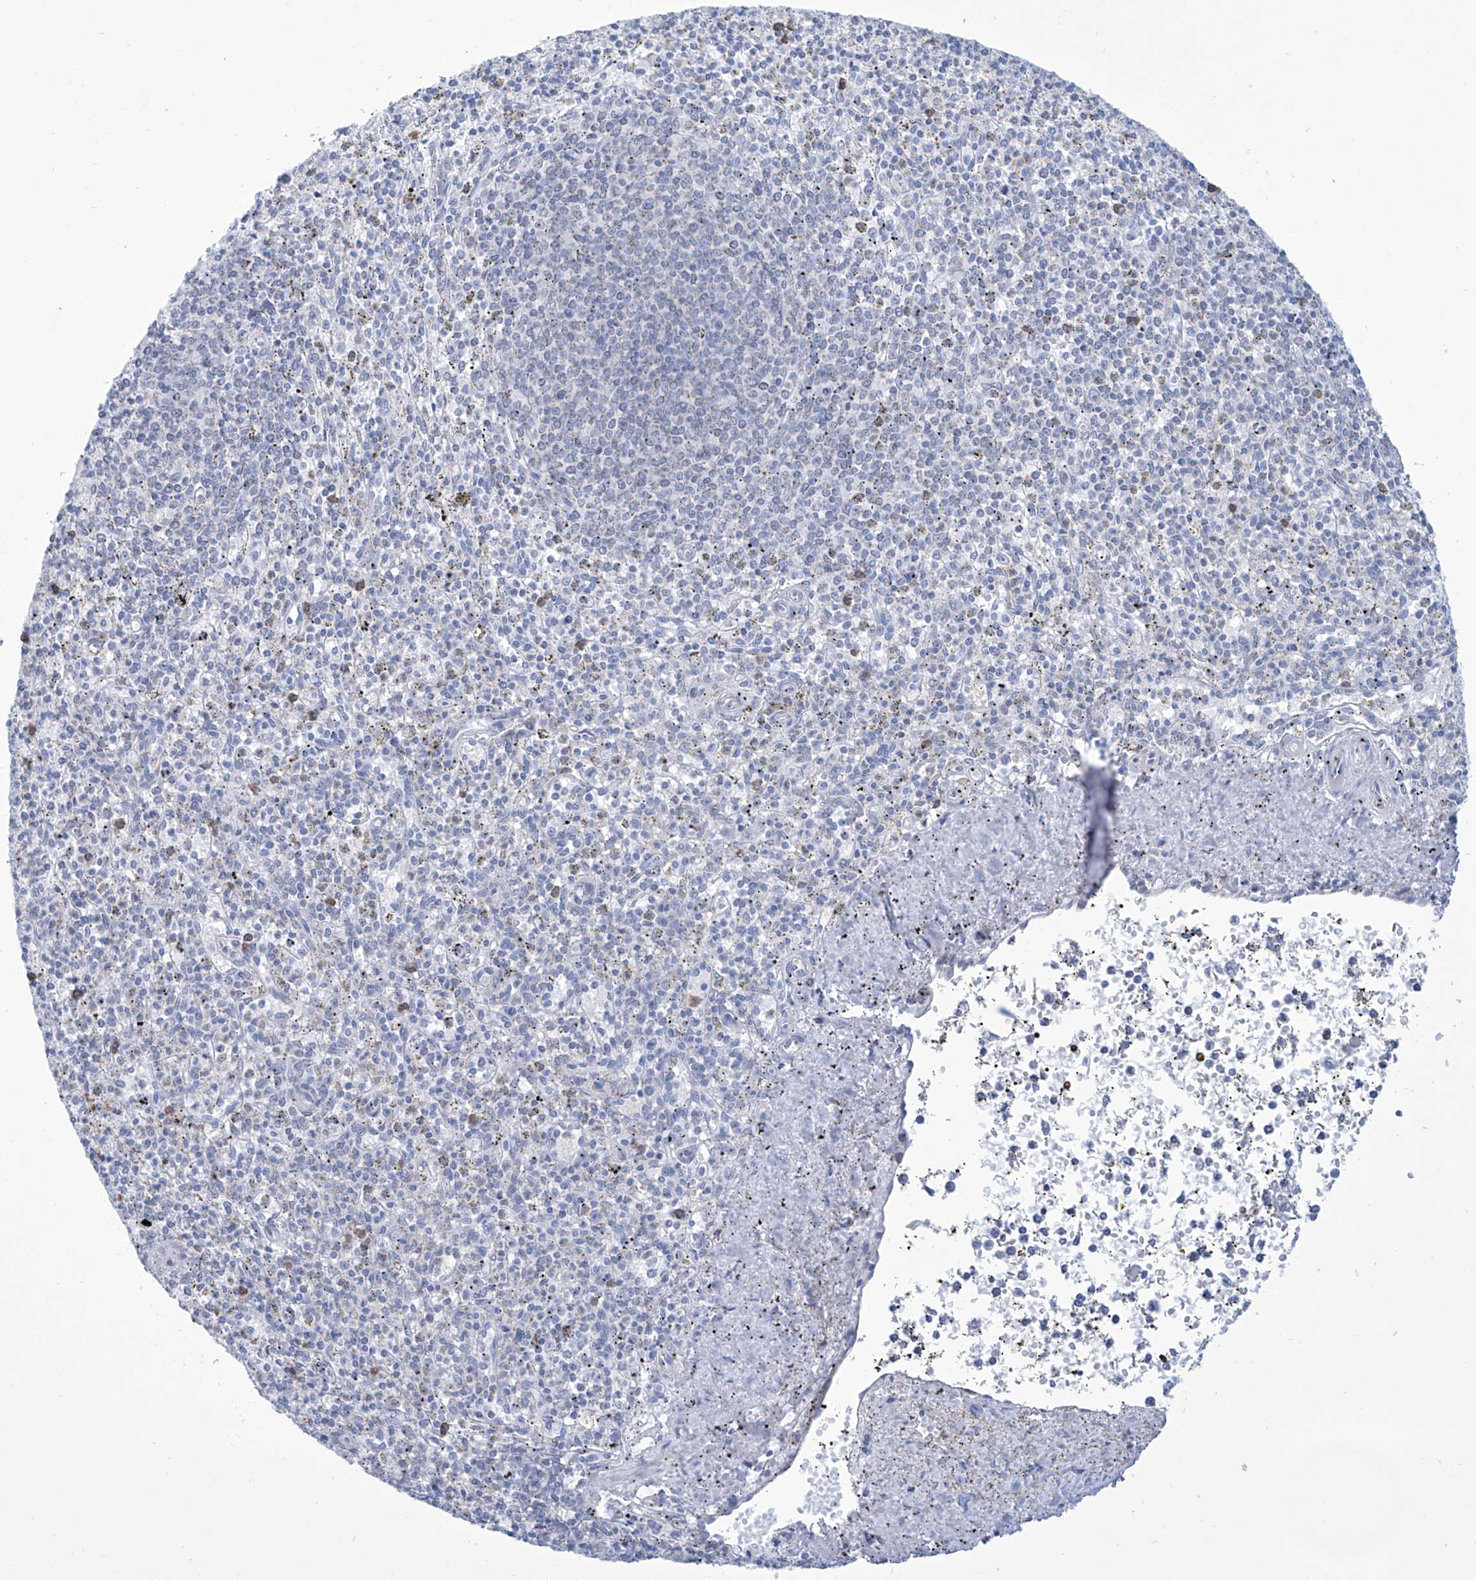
{"staining": {"intensity": "negative", "quantity": "none", "location": "none"}, "tissue": "spleen", "cell_type": "Cells in red pulp", "image_type": "normal", "snomed": [{"axis": "morphology", "description": "Normal tissue, NOS"}, {"axis": "topography", "description": "Spleen"}], "caption": "Cells in red pulp are negative for brown protein staining in benign spleen. The staining is performed using DAB brown chromogen with nuclei counter-stained in using hematoxylin.", "gene": "ALDH6A1", "patient": {"sex": "male", "age": 72}}